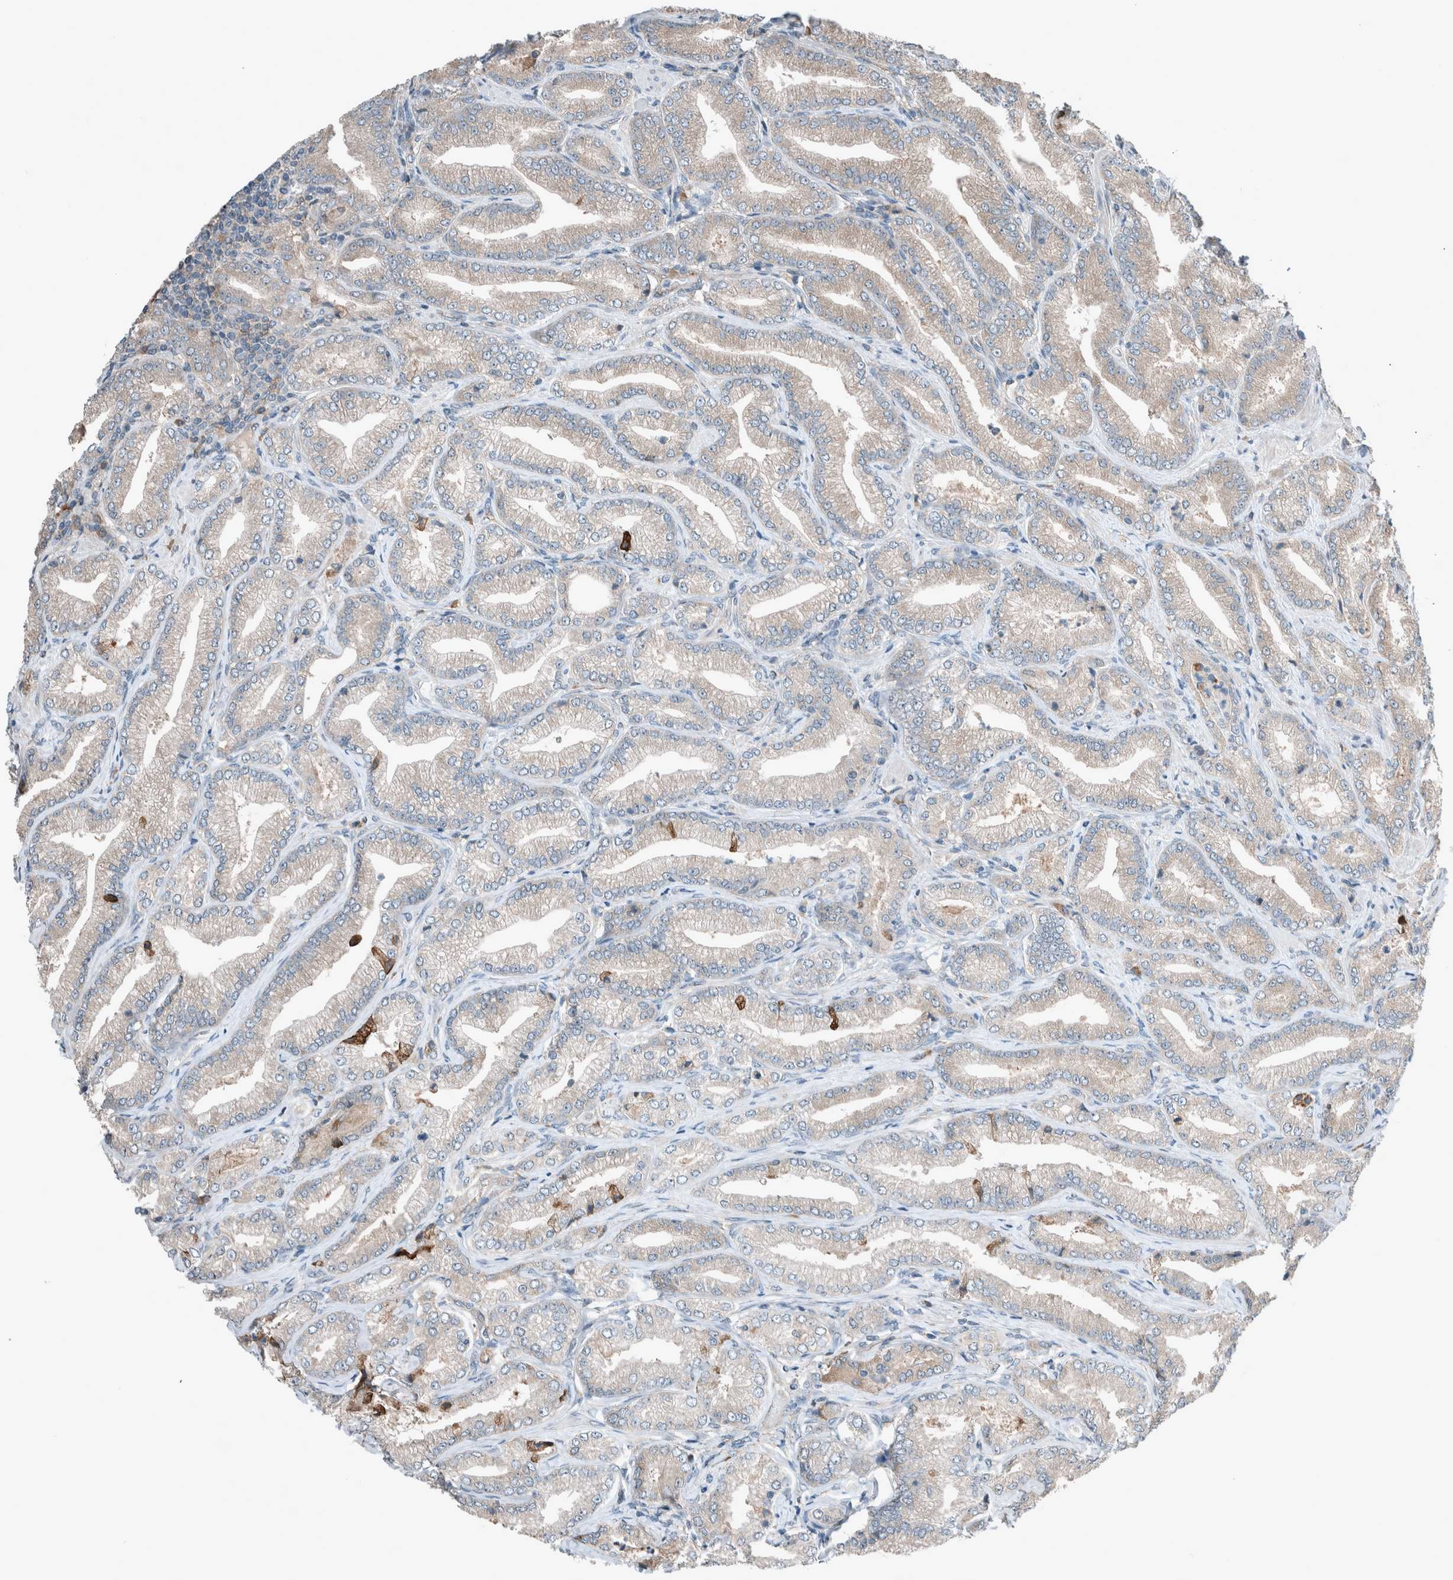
{"staining": {"intensity": "weak", "quantity": "<25%", "location": "cytoplasmic/membranous"}, "tissue": "prostate cancer", "cell_type": "Tumor cells", "image_type": "cancer", "snomed": [{"axis": "morphology", "description": "Adenocarcinoma, Low grade"}, {"axis": "topography", "description": "Prostate"}], "caption": "Prostate adenocarcinoma (low-grade) was stained to show a protein in brown. There is no significant positivity in tumor cells. (IHC, brightfield microscopy, high magnification).", "gene": "RALGDS", "patient": {"sex": "male", "age": 62}}